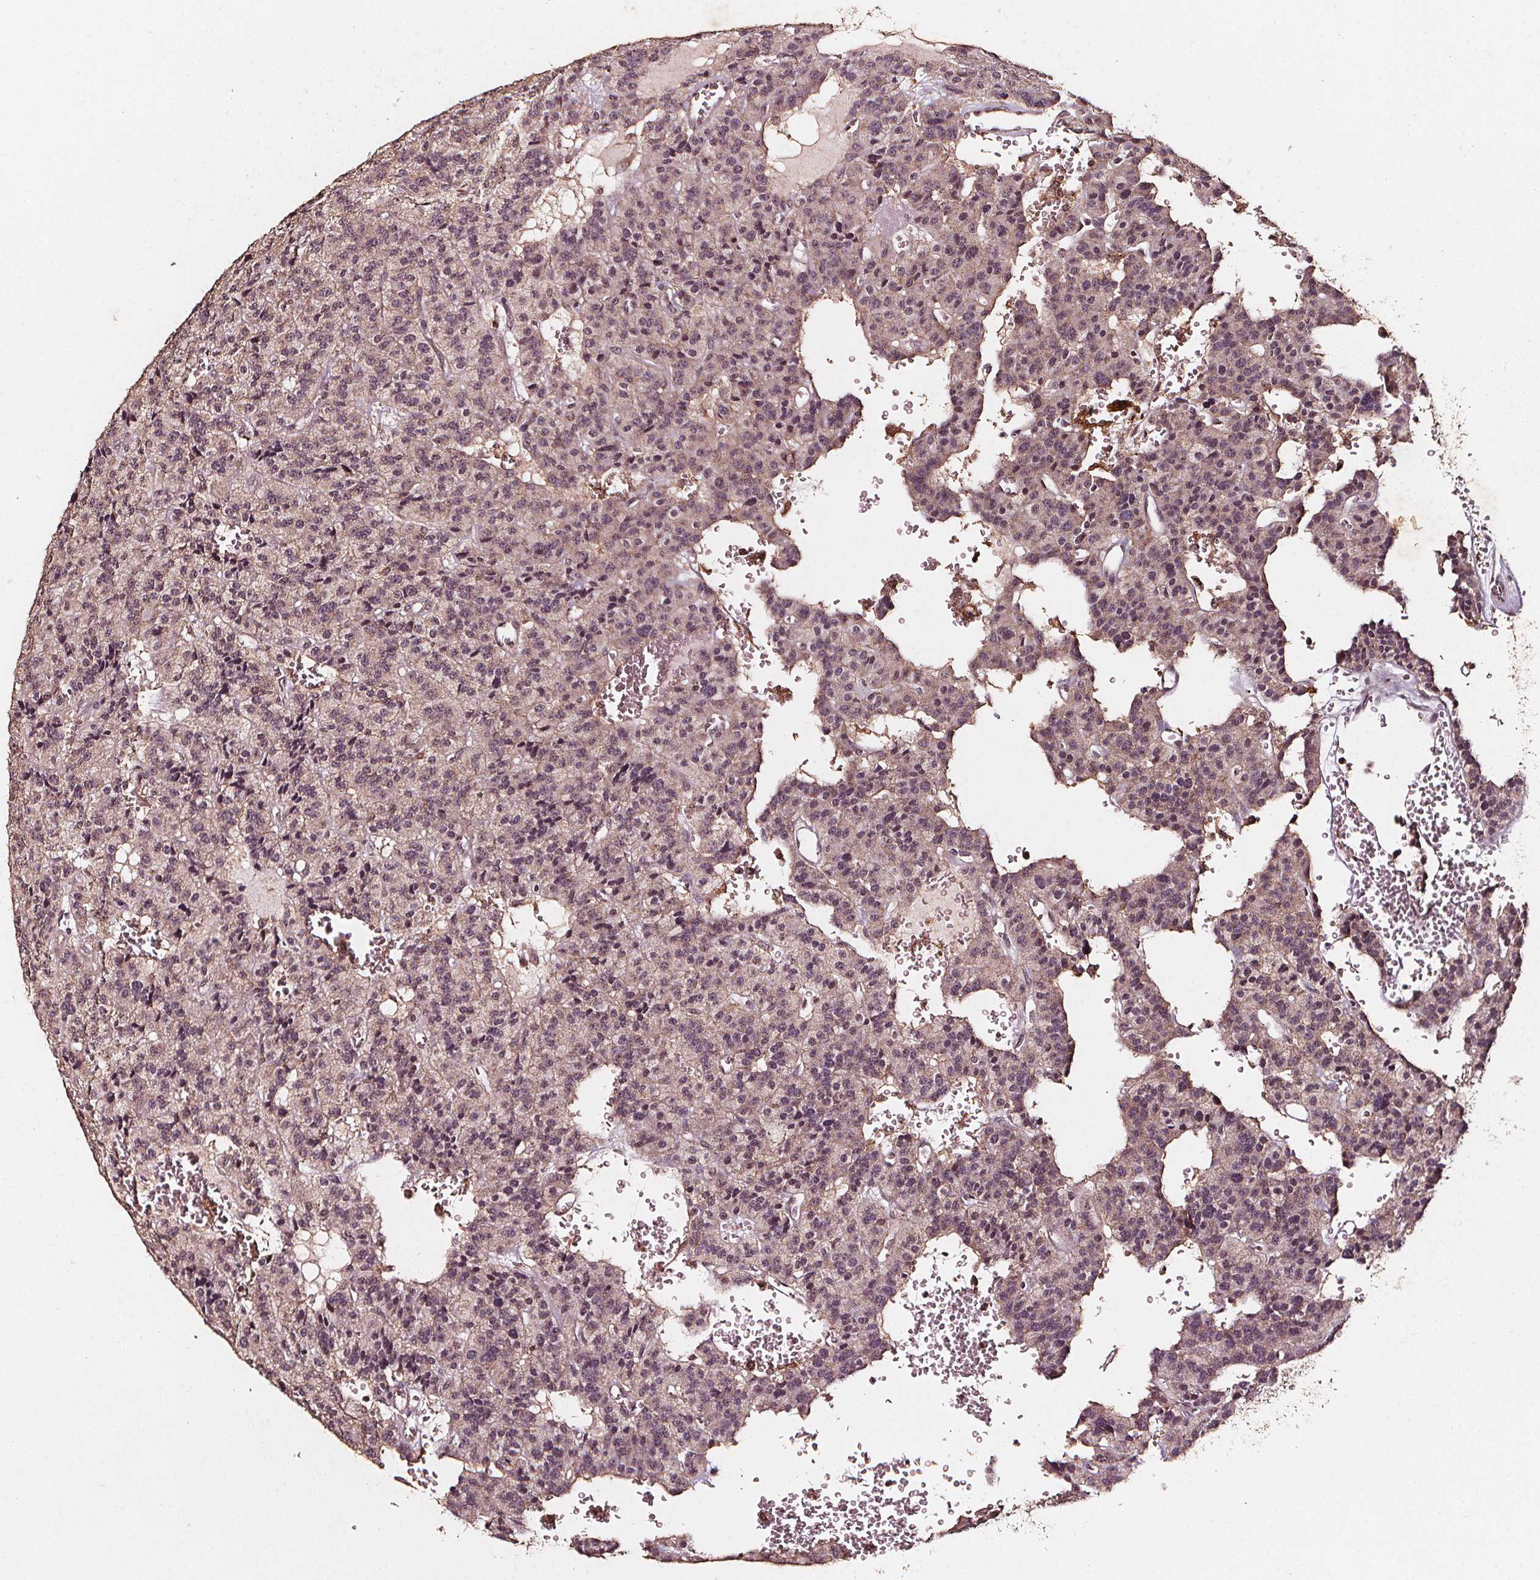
{"staining": {"intensity": "weak", "quantity": "25%-75%", "location": "cytoplasmic/membranous"}, "tissue": "carcinoid", "cell_type": "Tumor cells", "image_type": "cancer", "snomed": [{"axis": "morphology", "description": "Carcinoid, malignant, NOS"}, {"axis": "topography", "description": "Lung"}], "caption": "This micrograph displays immunohistochemistry staining of human malignant carcinoid, with low weak cytoplasmic/membranous expression in about 25%-75% of tumor cells.", "gene": "ABCA1", "patient": {"sex": "female", "age": 71}}